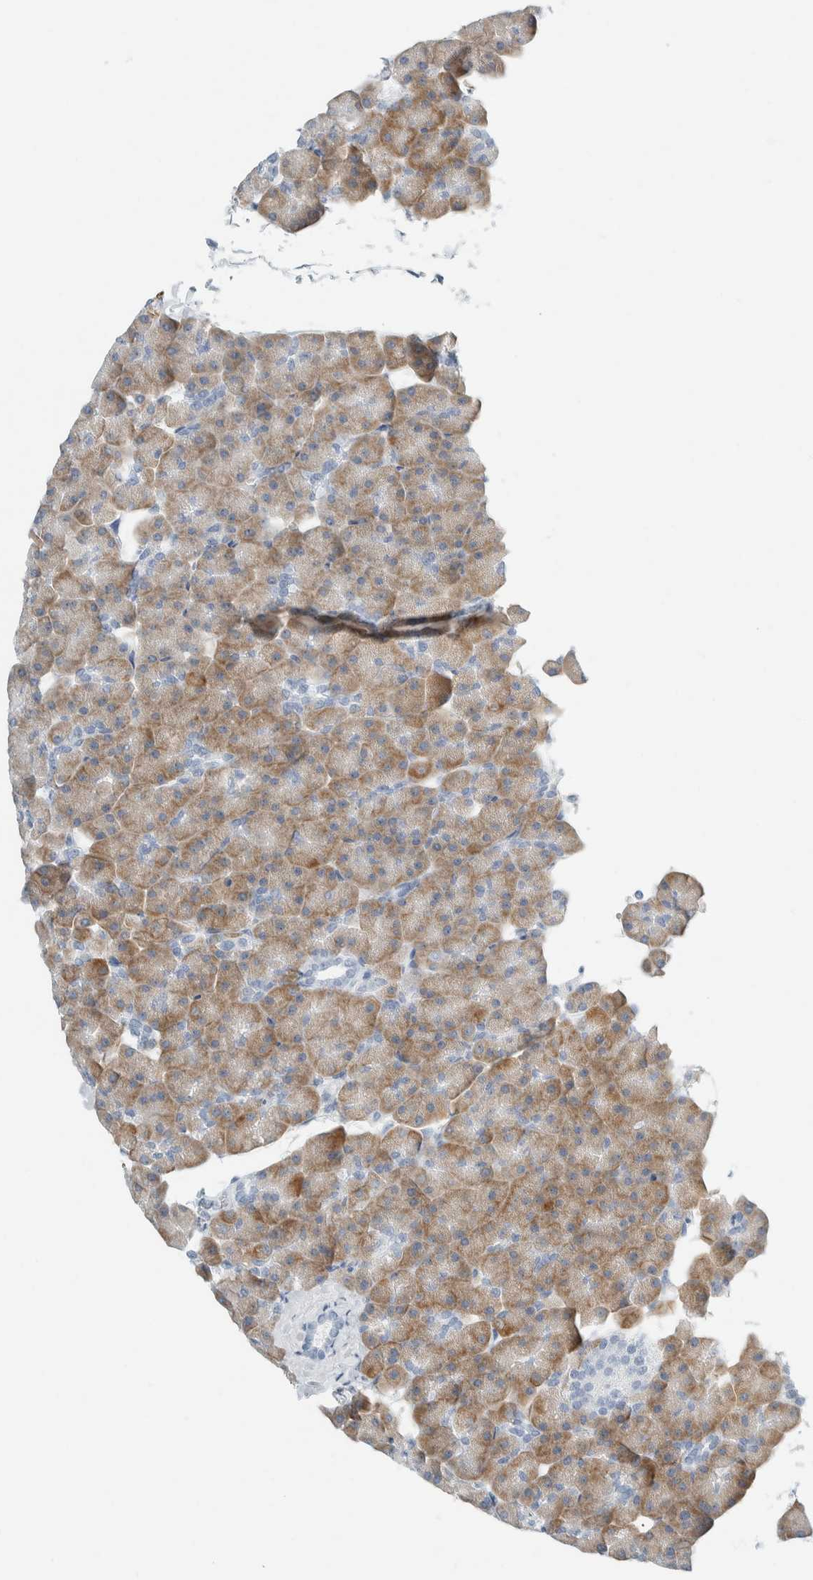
{"staining": {"intensity": "moderate", "quantity": ">75%", "location": "cytoplasmic/membranous"}, "tissue": "pancreas", "cell_type": "Exocrine glandular cells", "image_type": "normal", "snomed": [{"axis": "morphology", "description": "Normal tissue, NOS"}, {"axis": "topography", "description": "Pancreas"}], "caption": "Immunohistochemistry (IHC) of benign pancreas displays medium levels of moderate cytoplasmic/membranous expression in approximately >75% of exocrine glandular cells.", "gene": "ARHGAP27", "patient": {"sex": "male", "age": 35}}